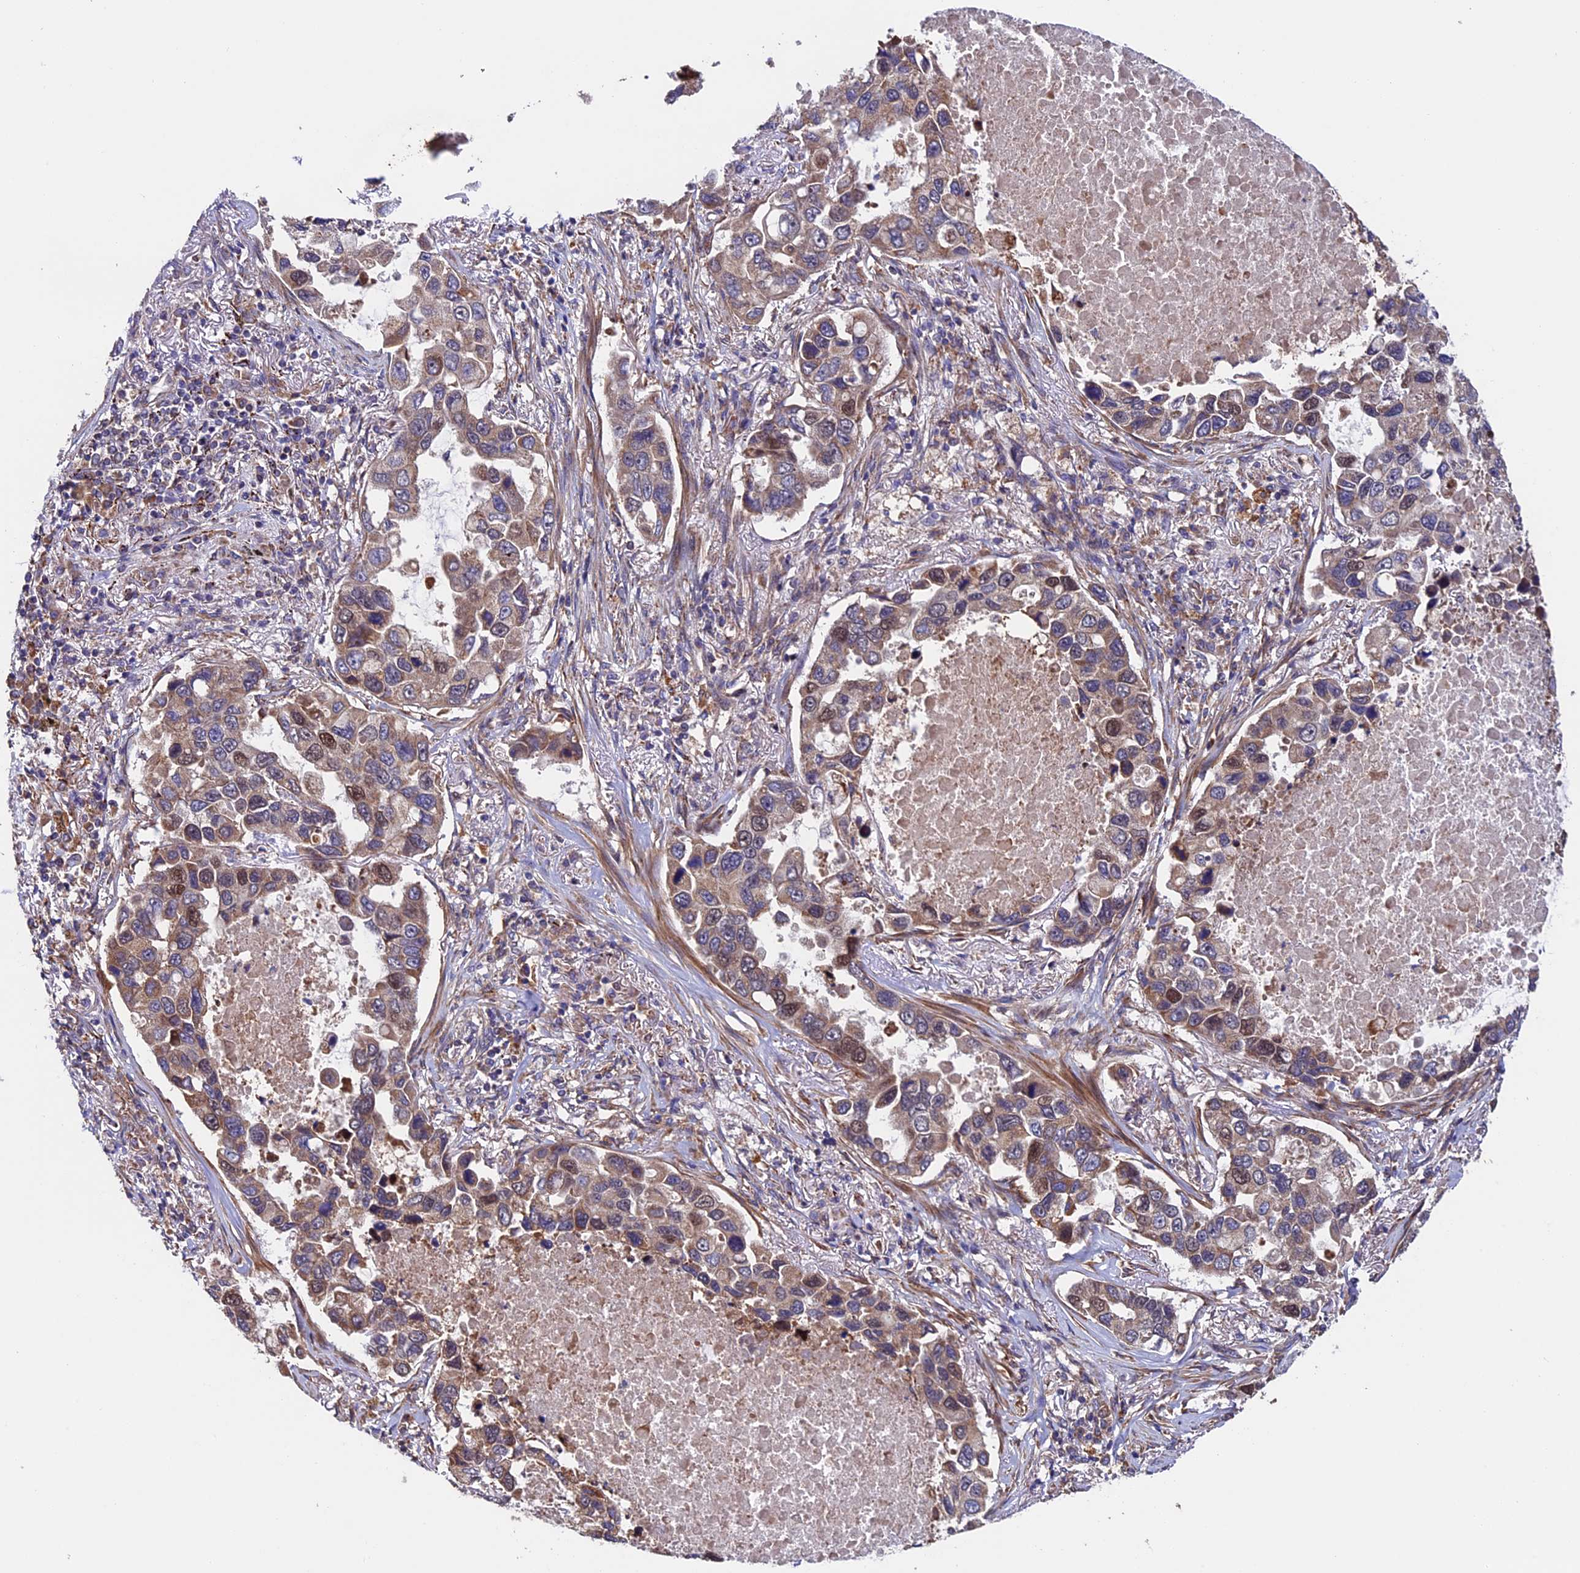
{"staining": {"intensity": "moderate", "quantity": ">75%", "location": "cytoplasmic/membranous"}, "tissue": "lung cancer", "cell_type": "Tumor cells", "image_type": "cancer", "snomed": [{"axis": "morphology", "description": "Adenocarcinoma, NOS"}, {"axis": "topography", "description": "Lung"}], "caption": "Protein expression by immunohistochemistry (IHC) shows moderate cytoplasmic/membranous expression in approximately >75% of tumor cells in lung cancer.", "gene": "RNF17", "patient": {"sex": "male", "age": 64}}